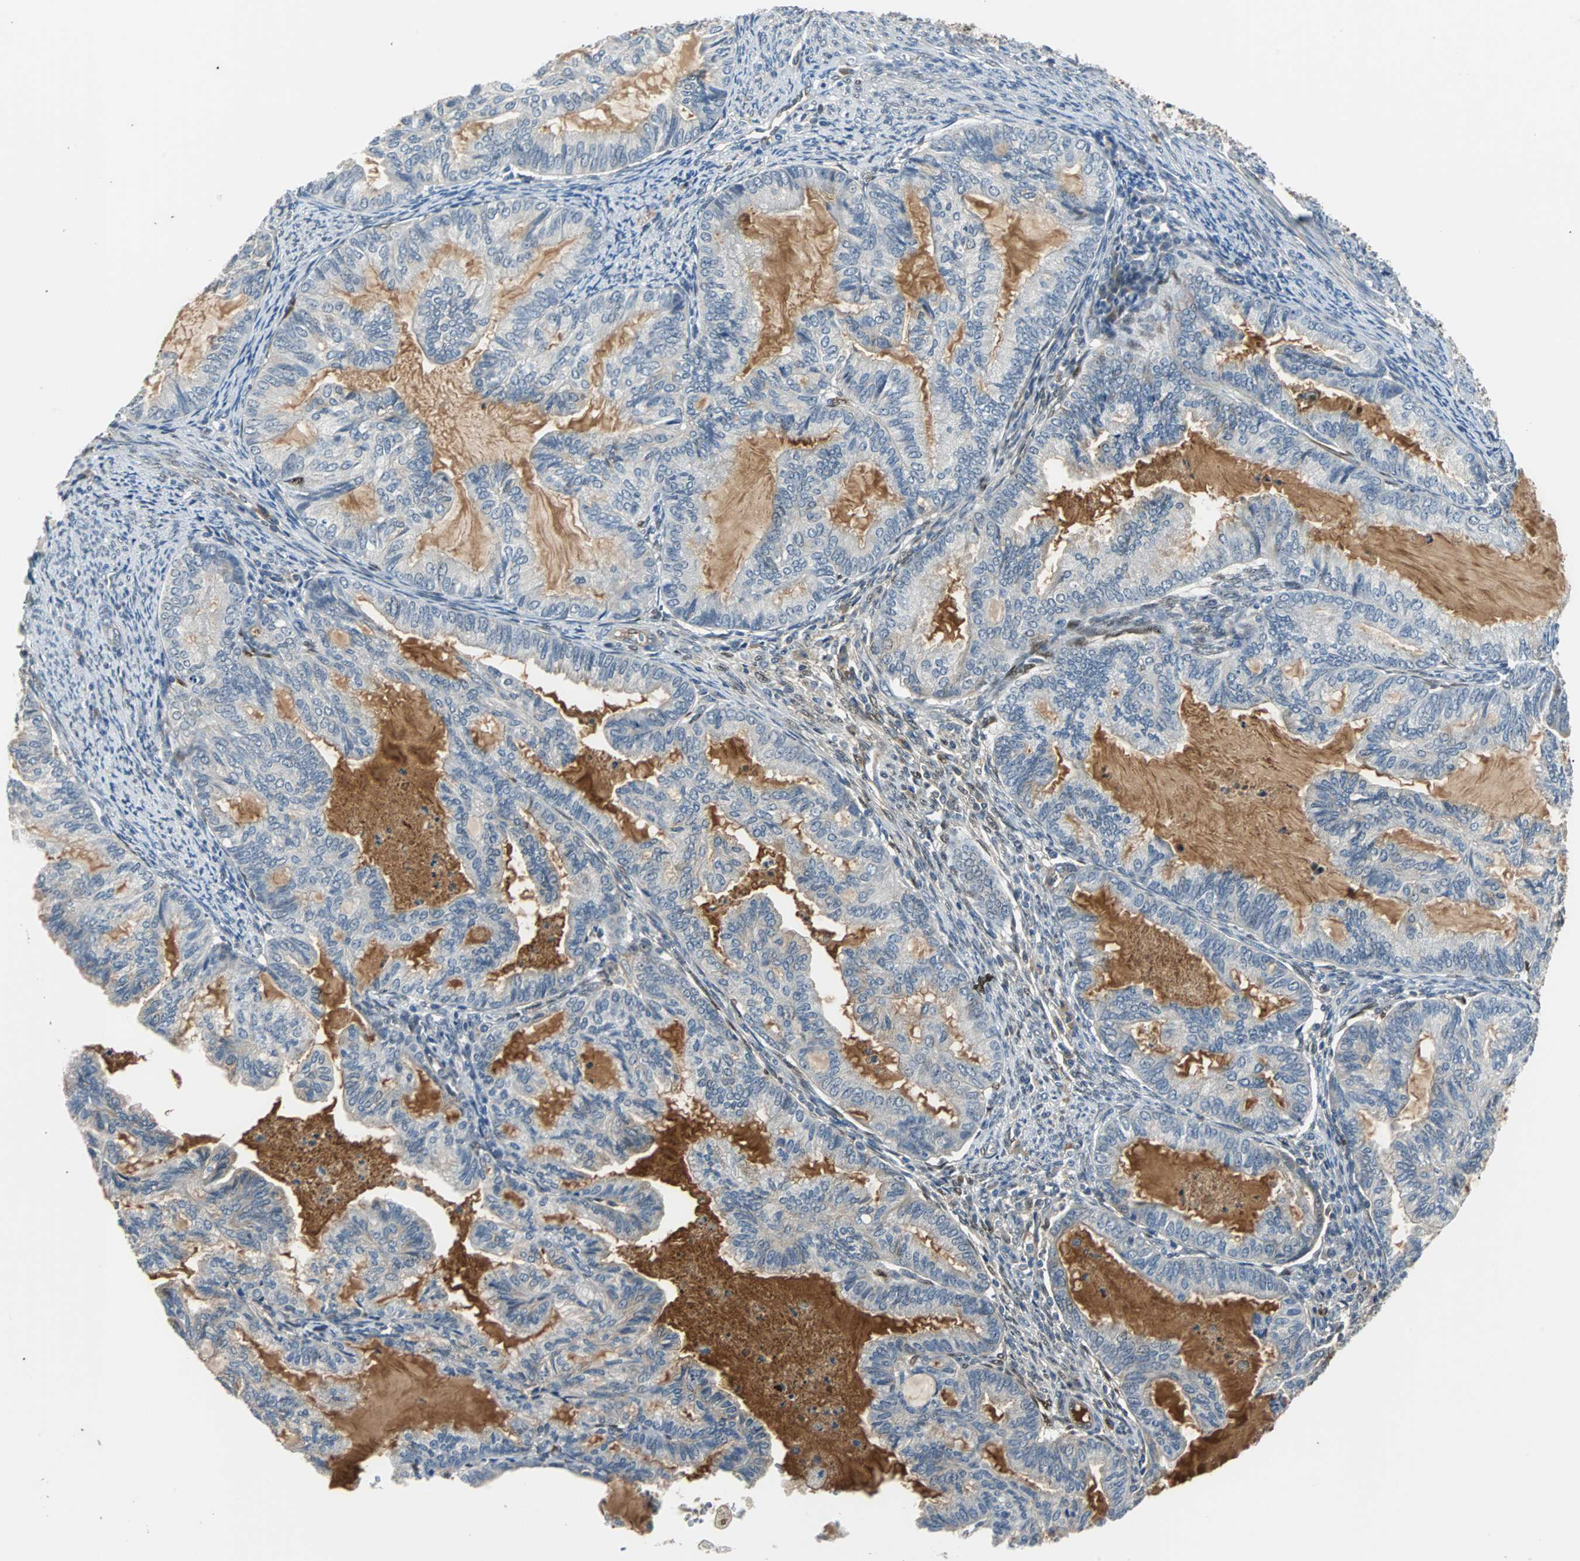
{"staining": {"intensity": "negative", "quantity": "none", "location": "none"}, "tissue": "cervical cancer", "cell_type": "Tumor cells", "image_type": "cancer", "snomed": [{"axis": "morphology", "description": "Normal tissue, NOS"}, {"axis": "morphology", "description": "Adenocarcinoma, NOS"}, {"axis": "topography", "description": "Cervix"}, {"axis": "topography", "description": "Endometrium"}], "caption": "The photomicrograph demonstrates no staining of tumor cells in cervical adenocarcinoma.", "gene": "FHL2", "patient": {"sex": "female", "age": 86}}